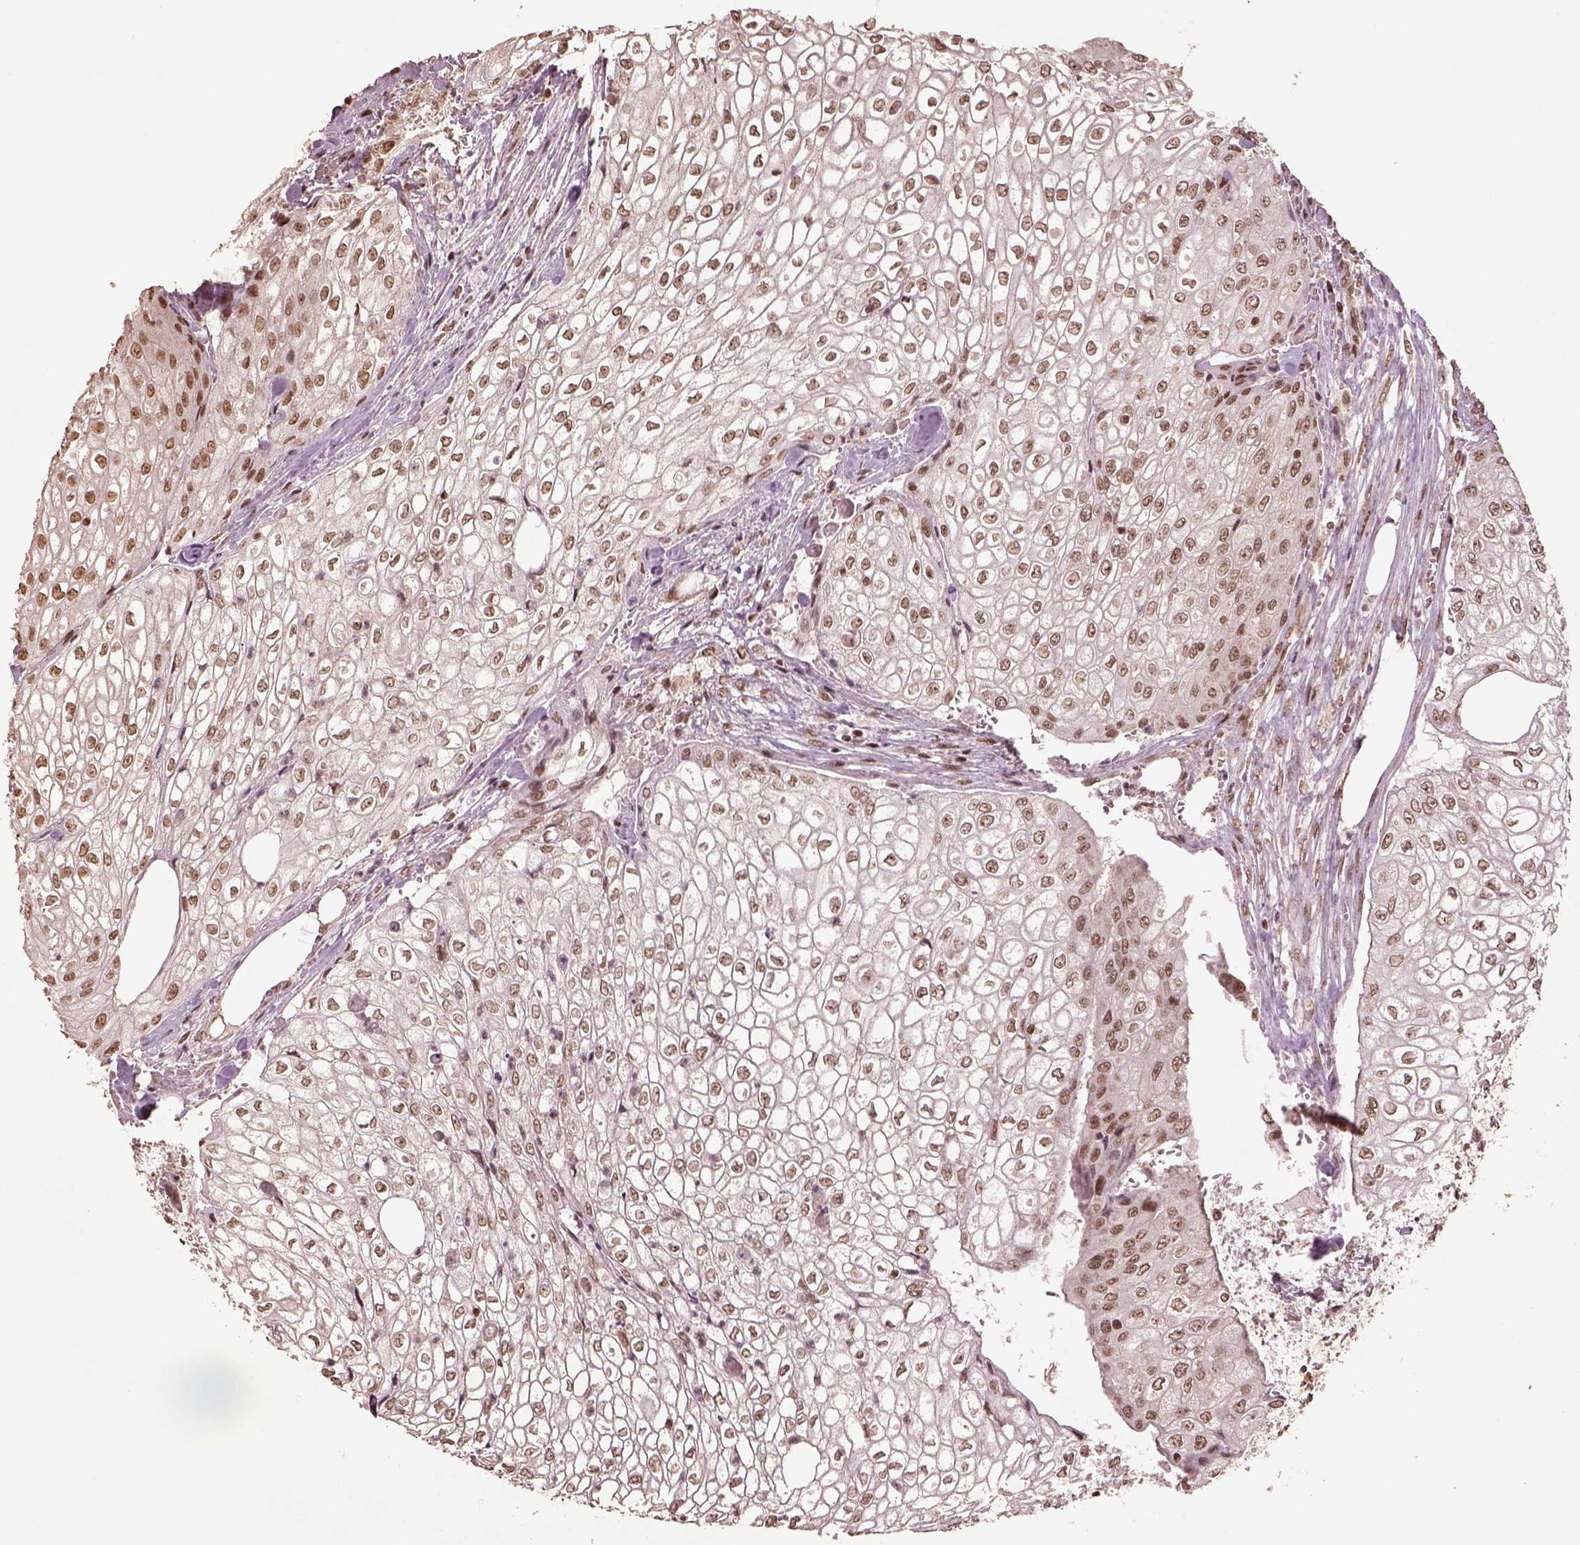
{"staining": {"intensity": "moderate", "quantity": ">75%", "location": "nuclear"}, "tissue": "urothelial cancer", "cell_type": "Tumor cells", "image_type": "cancer", "snomed": [{"axis": "morphology", "description": "Urothelial carcinoma, High grade"}, {"axis": "topography", "description": "Urinary bladder"}], "caption": "Urothelial carcinoma (high-grade) stained with a brown dye reveals moderate nuclear positive expression in about >75% of tumor cells.", "gene": "BRD9", "patient": {"sex": "male", "age": 62}}